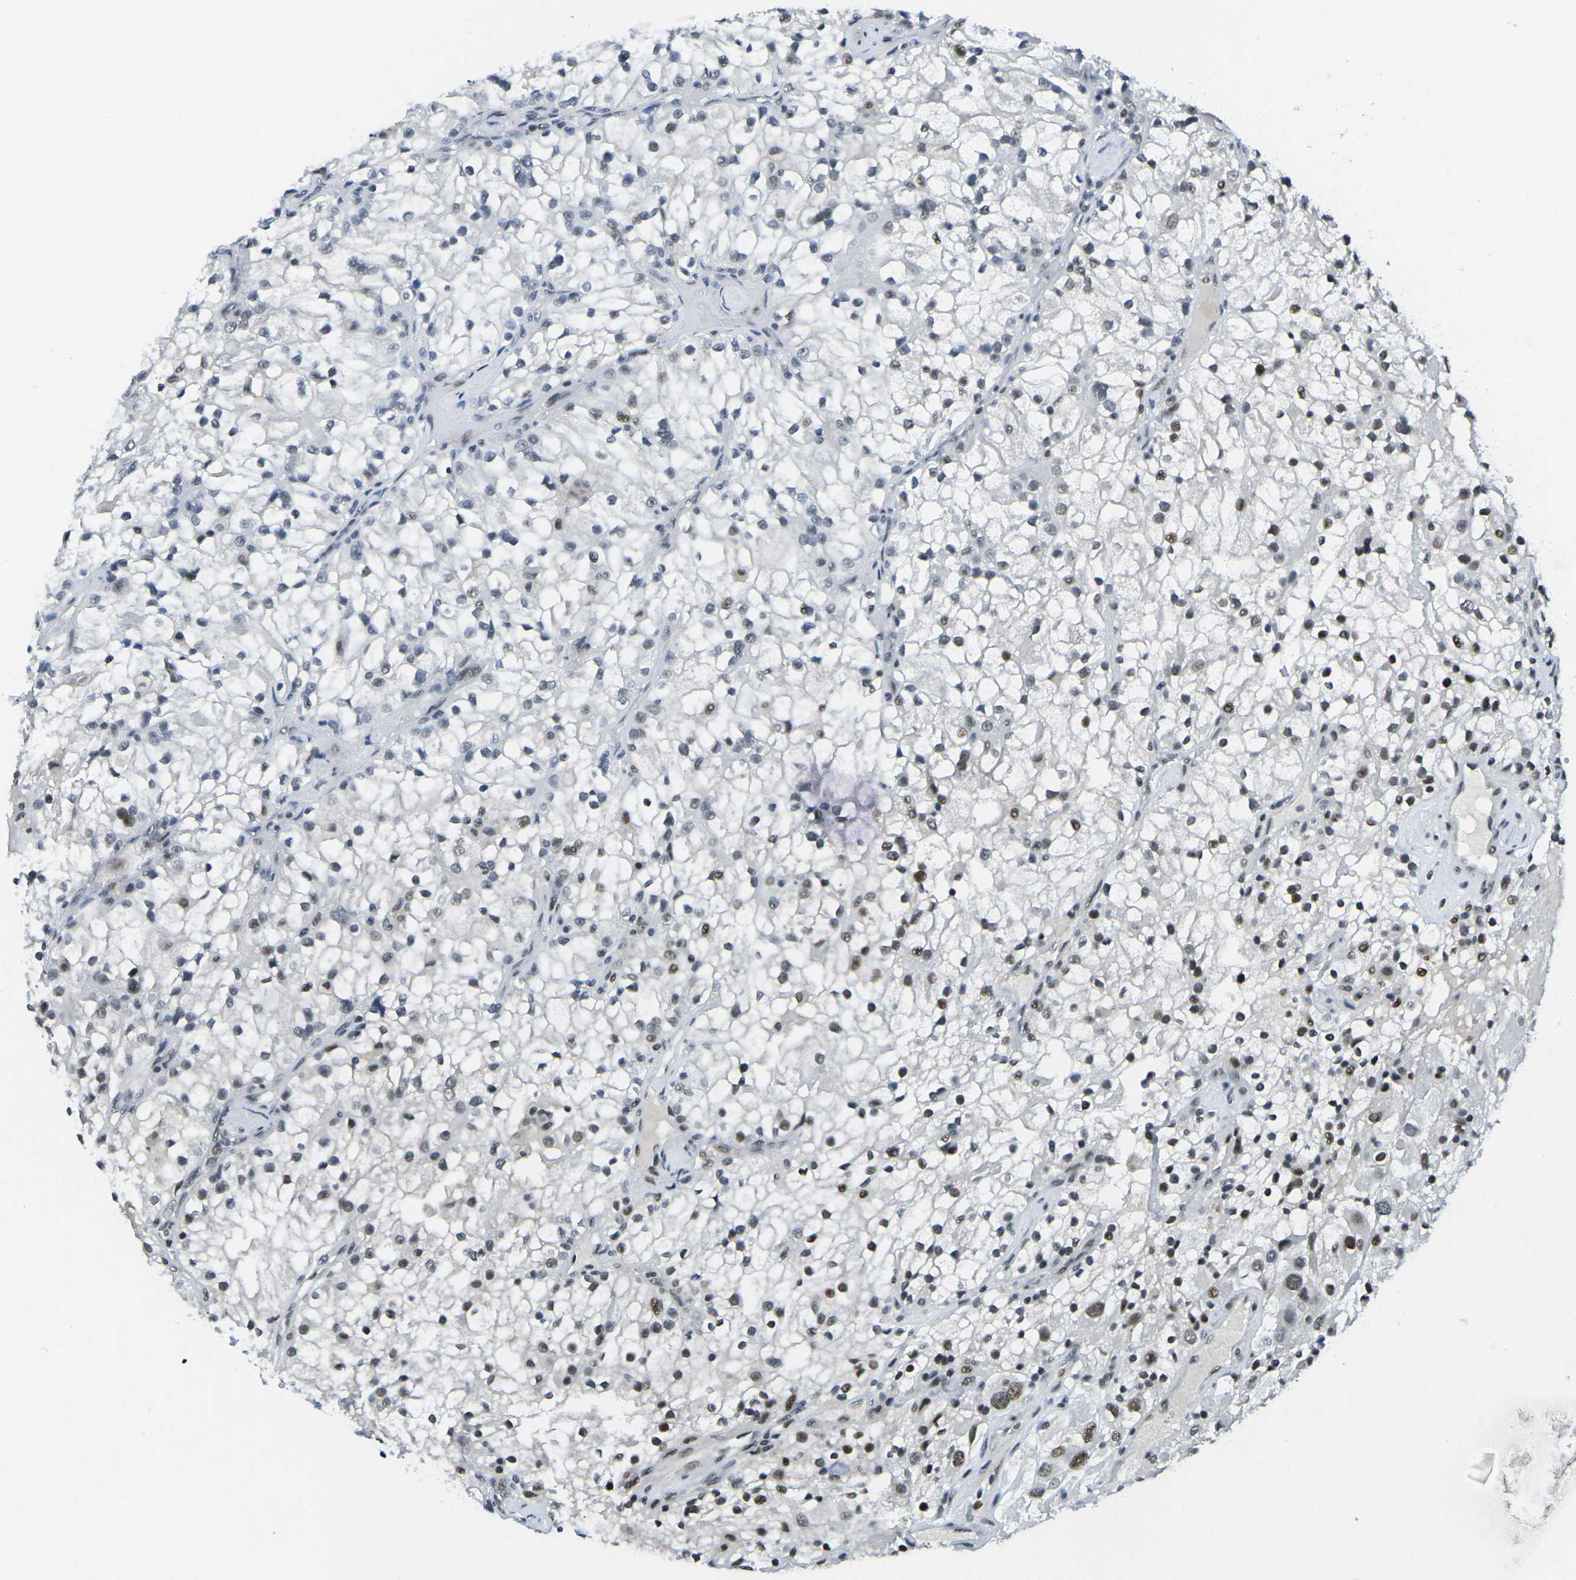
{"staining": {"intensity": "moderate", "quantity": "<25%", "location": "nuclear"}, "tissue": "renal cancer", "cell_type": "Tumor cells", "image_type": "cancer", "snomed": [{"axis": "morphology", "description": "Adenocarcinoma, NOS"}, {"axis": "topography", "description": "Kidney"}], "caption": "The image shows immunohistochemical staining of renal cancer (adenocarcinoma). There is moderate nuclear expression is present in approximately <25% of tumor cells.", "gene": "PRPF8", "patient": {"sex": "female", "age": 52}}